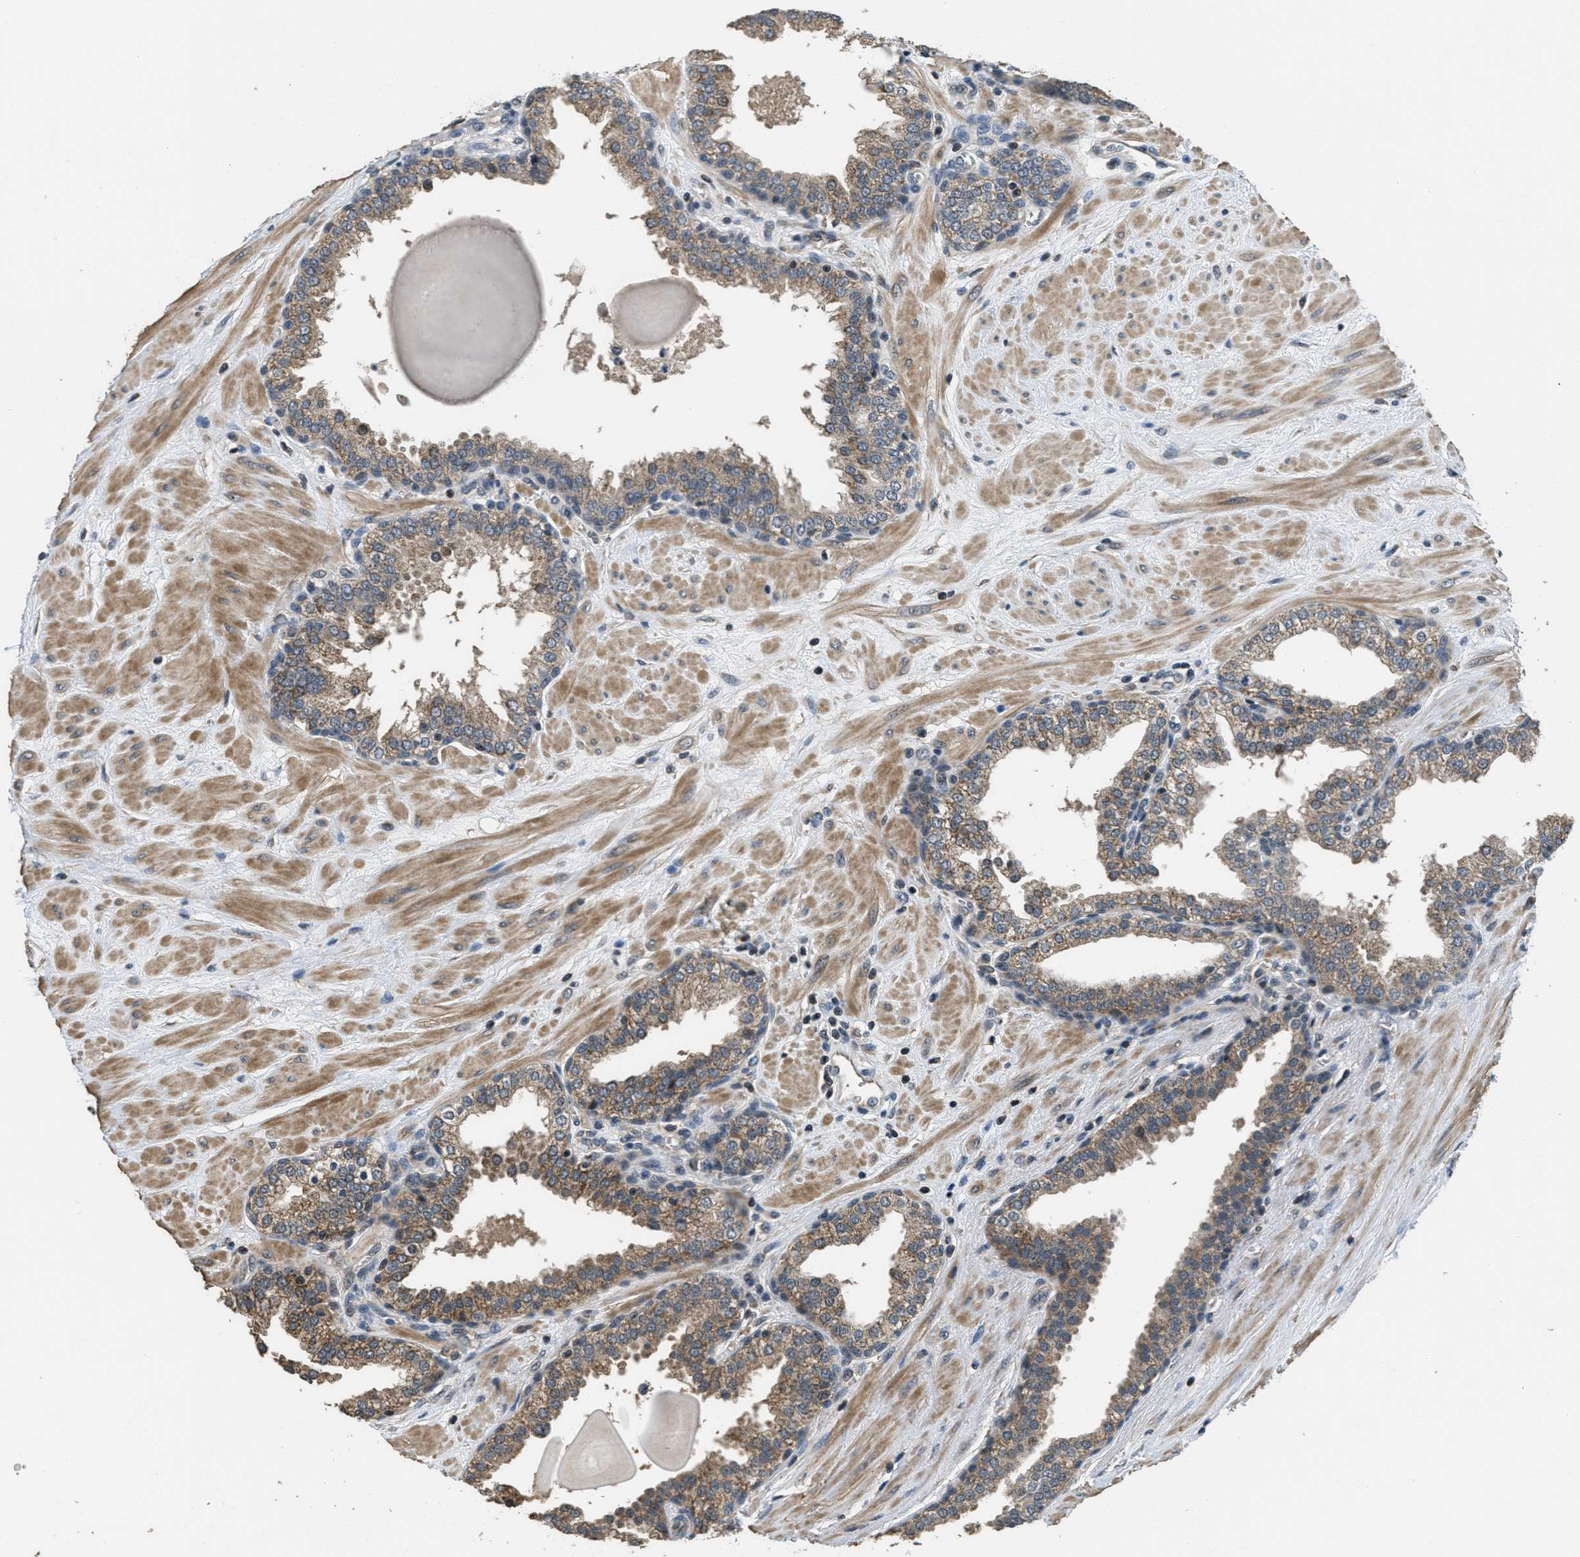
{"staining": {"intensity": "moderate", "quantity": ">75%", "location": "cytoplasmic/membranous,nuclear"}, "tissue": "prostate", "cell_type": "Glandular cells", "image_type": "normal", "snomed": [{"axis": "morphology", "description": "Normal tissue, NOS"}, {"axis": "topography", "description": "Prostate"}], "caption": "Immunohistochemistry micrograph of unremarkable prostate stained for a protein (brown), which displays medium levels of moderate cytoplasmic/membranous,nuclear staining in approximately >75% of glandular cells.", "gene": "NAT1", "patient": {"sex": "male", "age": 51}}